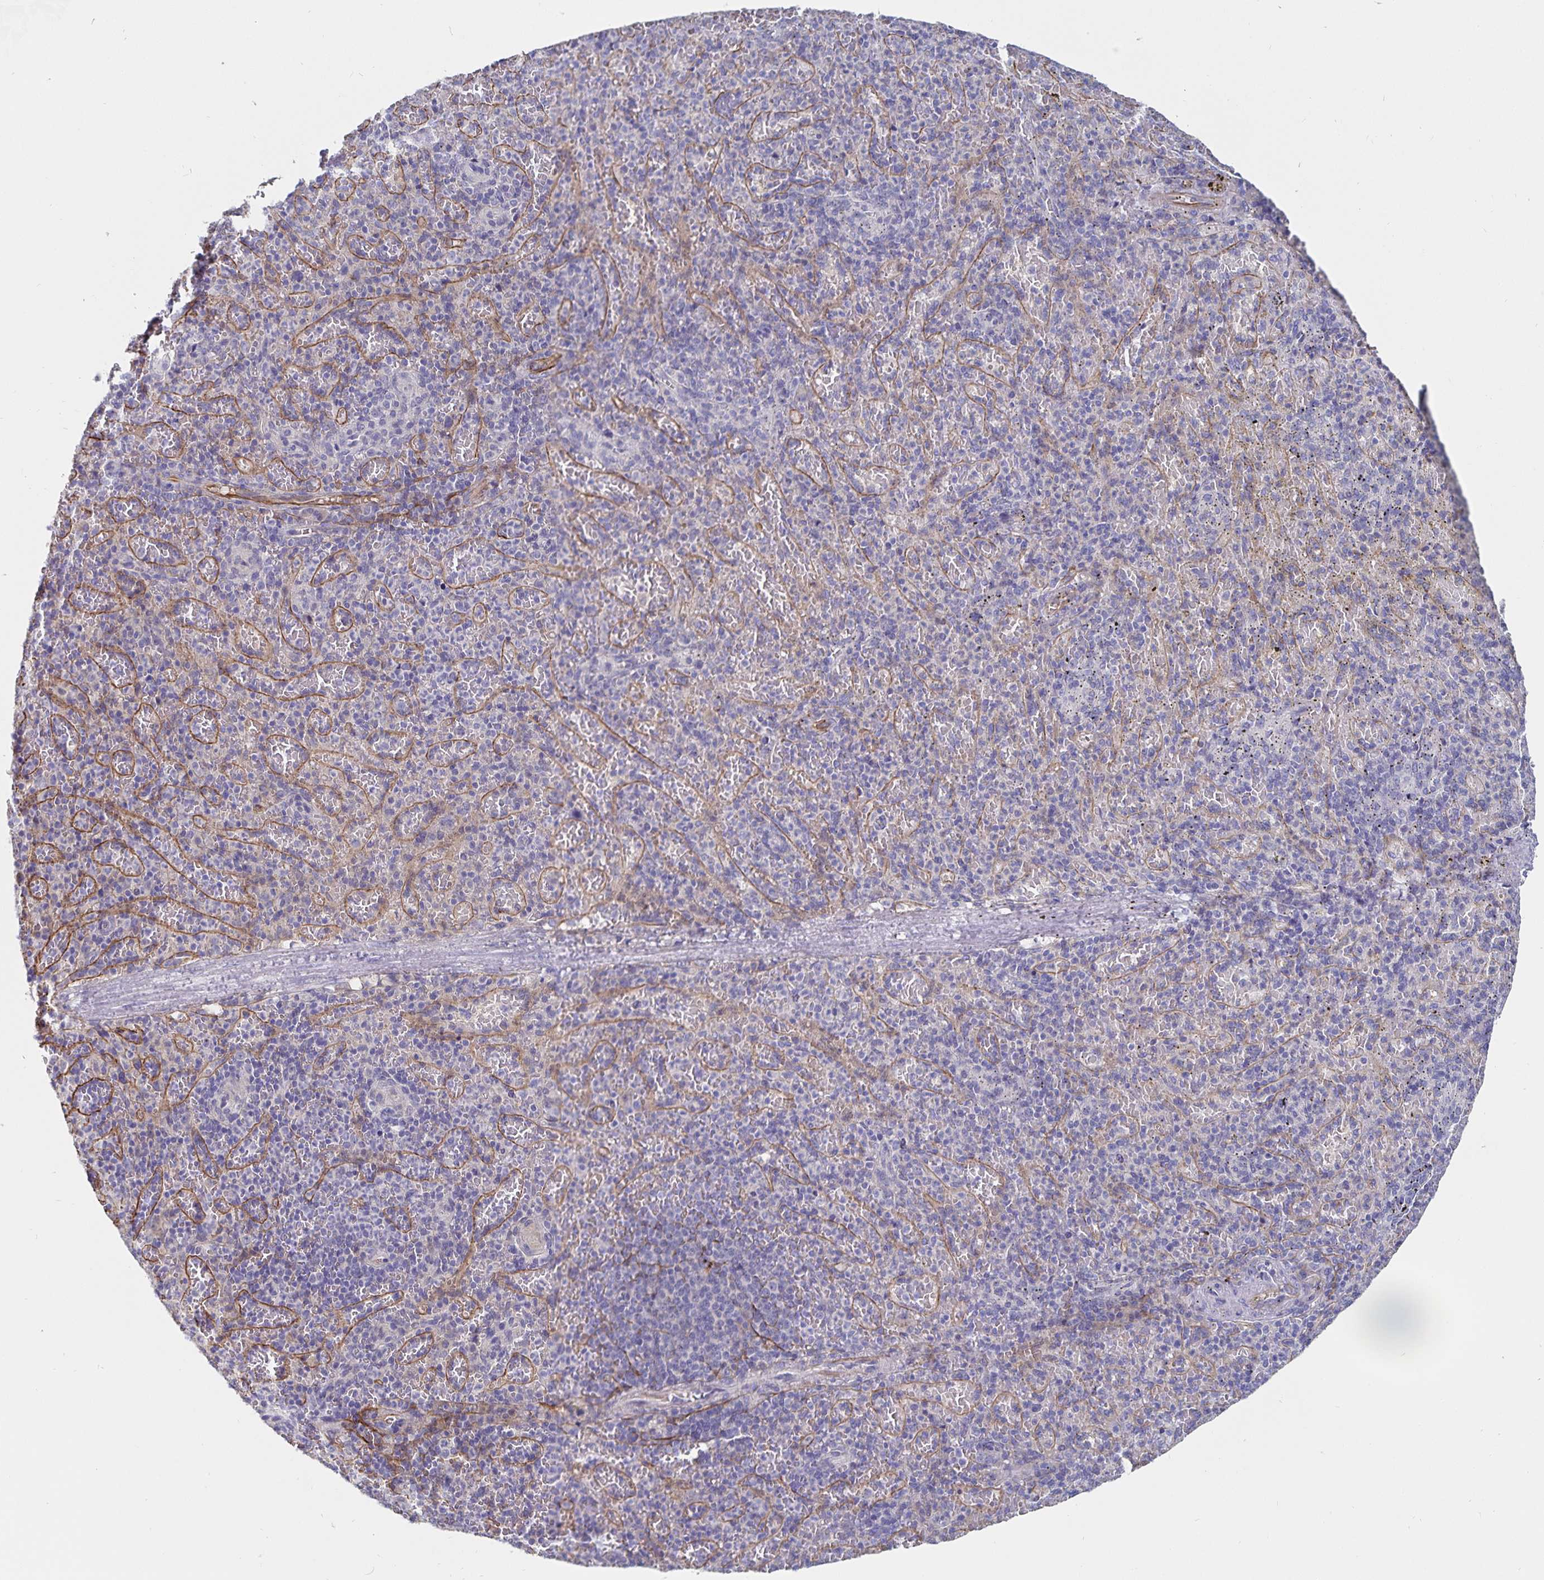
{"staining": {"intensity": "negative", "quantity": "none", "location": "none"}, "tissue": "spleen", "cell_type": "Cells in red pulp", "image_type": "normal", "snomed": [{"axis": "morphology", "description": "Normal tissue, NOS"}, {"axis": "topography", "description": "Spleen"}], "caption": "A high-resolution image shows immunohistochemistry (IHC) staining of benign spleen, which displays no significant expression in cells in red pulp.", "gene": "SSTR1", "patient": {"sex": "female", "age": 74}}